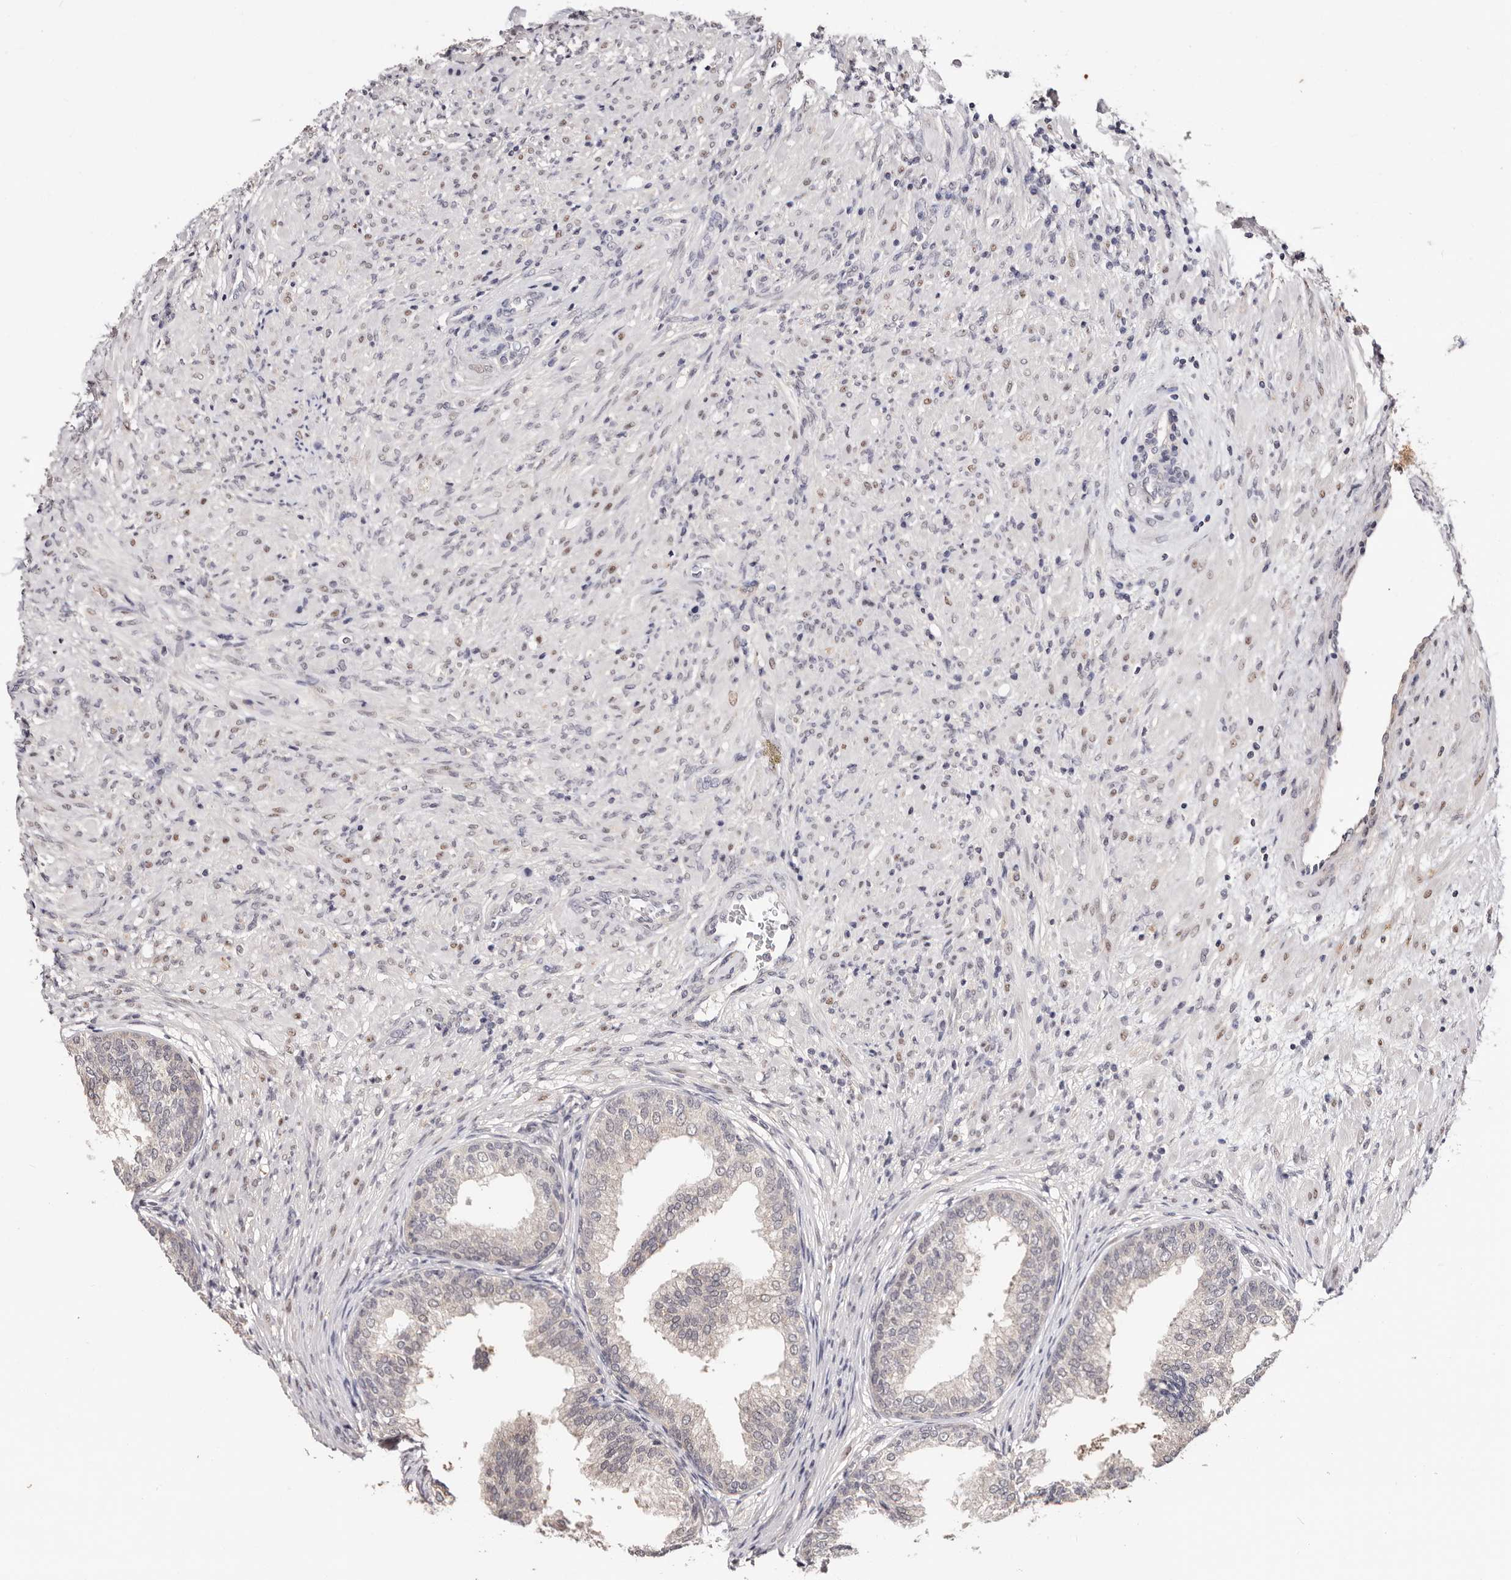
{"staining": {"intensity": "moderate", "quantity": "25%-75%", "location": "cytoplasmic/membranous,nuclear"}, "tissue": "prostate", "cell_type": "Glandular cells", "image_type": "normal", "snomed": [{"axis": "morphology", "description": "Normal tissue, NOS"}, {"axis": "topography", "description": "Prostate"}], "caption": "Glandular cells reveal medium levels of moderate cytoplasmic/membranous,nuclear staining in approximately 25%-75% of cells in benign prostate.", "gene": "TYW3", "patient": {"sex": "male", "age": 76}}